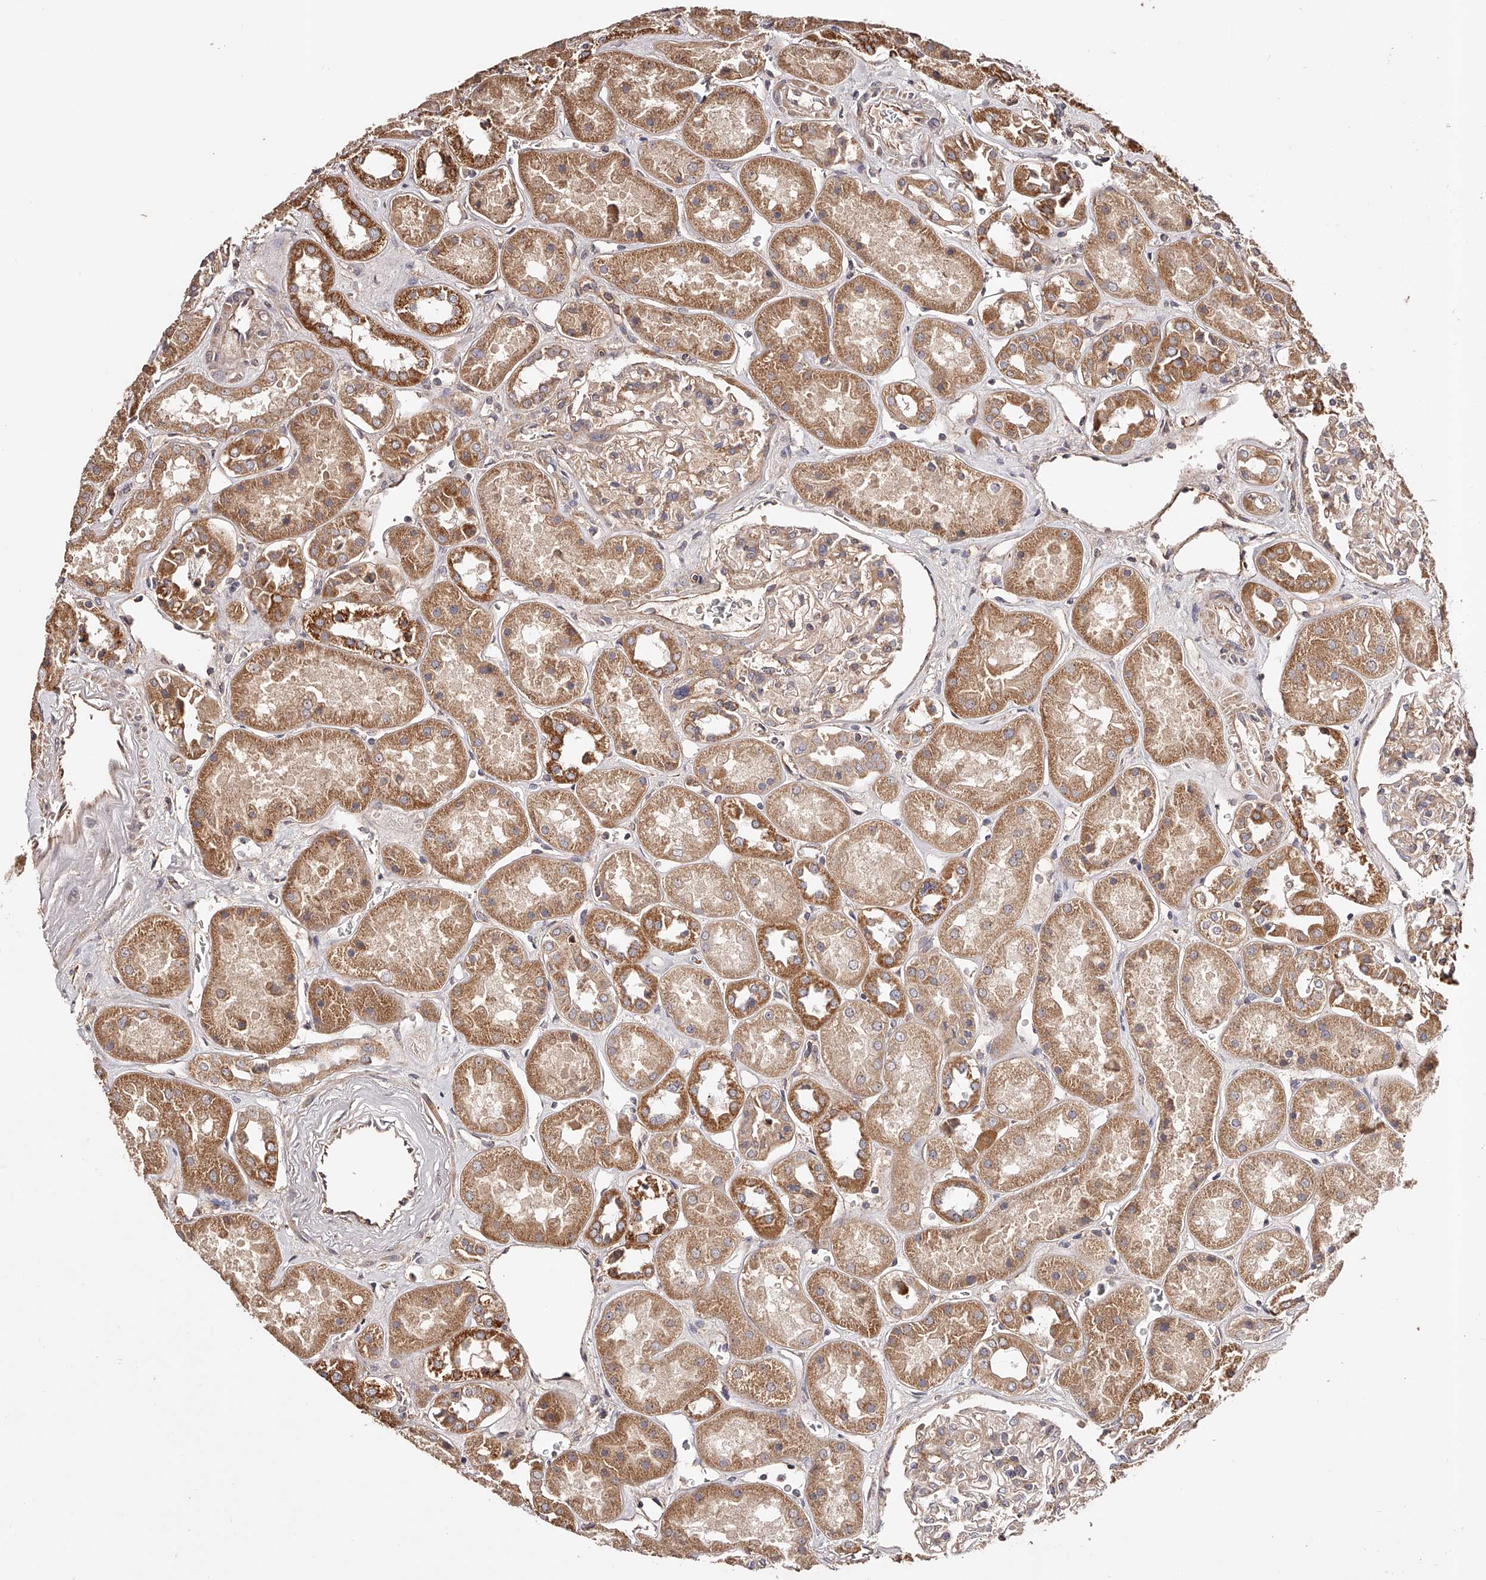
{"staining": {"intensity": "weak", "quantity": ">75%", "location": "cytoplasmic/membranous"}, "tissue": "kidney", "cell_type": "Cells in glomeruli", "image_type": "normal", "snomed": [{"axis": "morphology", "description": "Normal tissue, NOS"}, {"axis": "topography", "description": "Kidney"}], "caption": "DAB (3,3'-diaminobenzidine) immunohistochemical staining of benign kidney displays weak cytoplasmic/membranous protein expression in approximately >75% of cells in glomeruli. The protein is stained brown, and the nuclei are stained in blue (DAB IHC with brightfield microscopy, high magnification).", "gene": "USP21", "patient": {"sex": "male", "age": 70}}